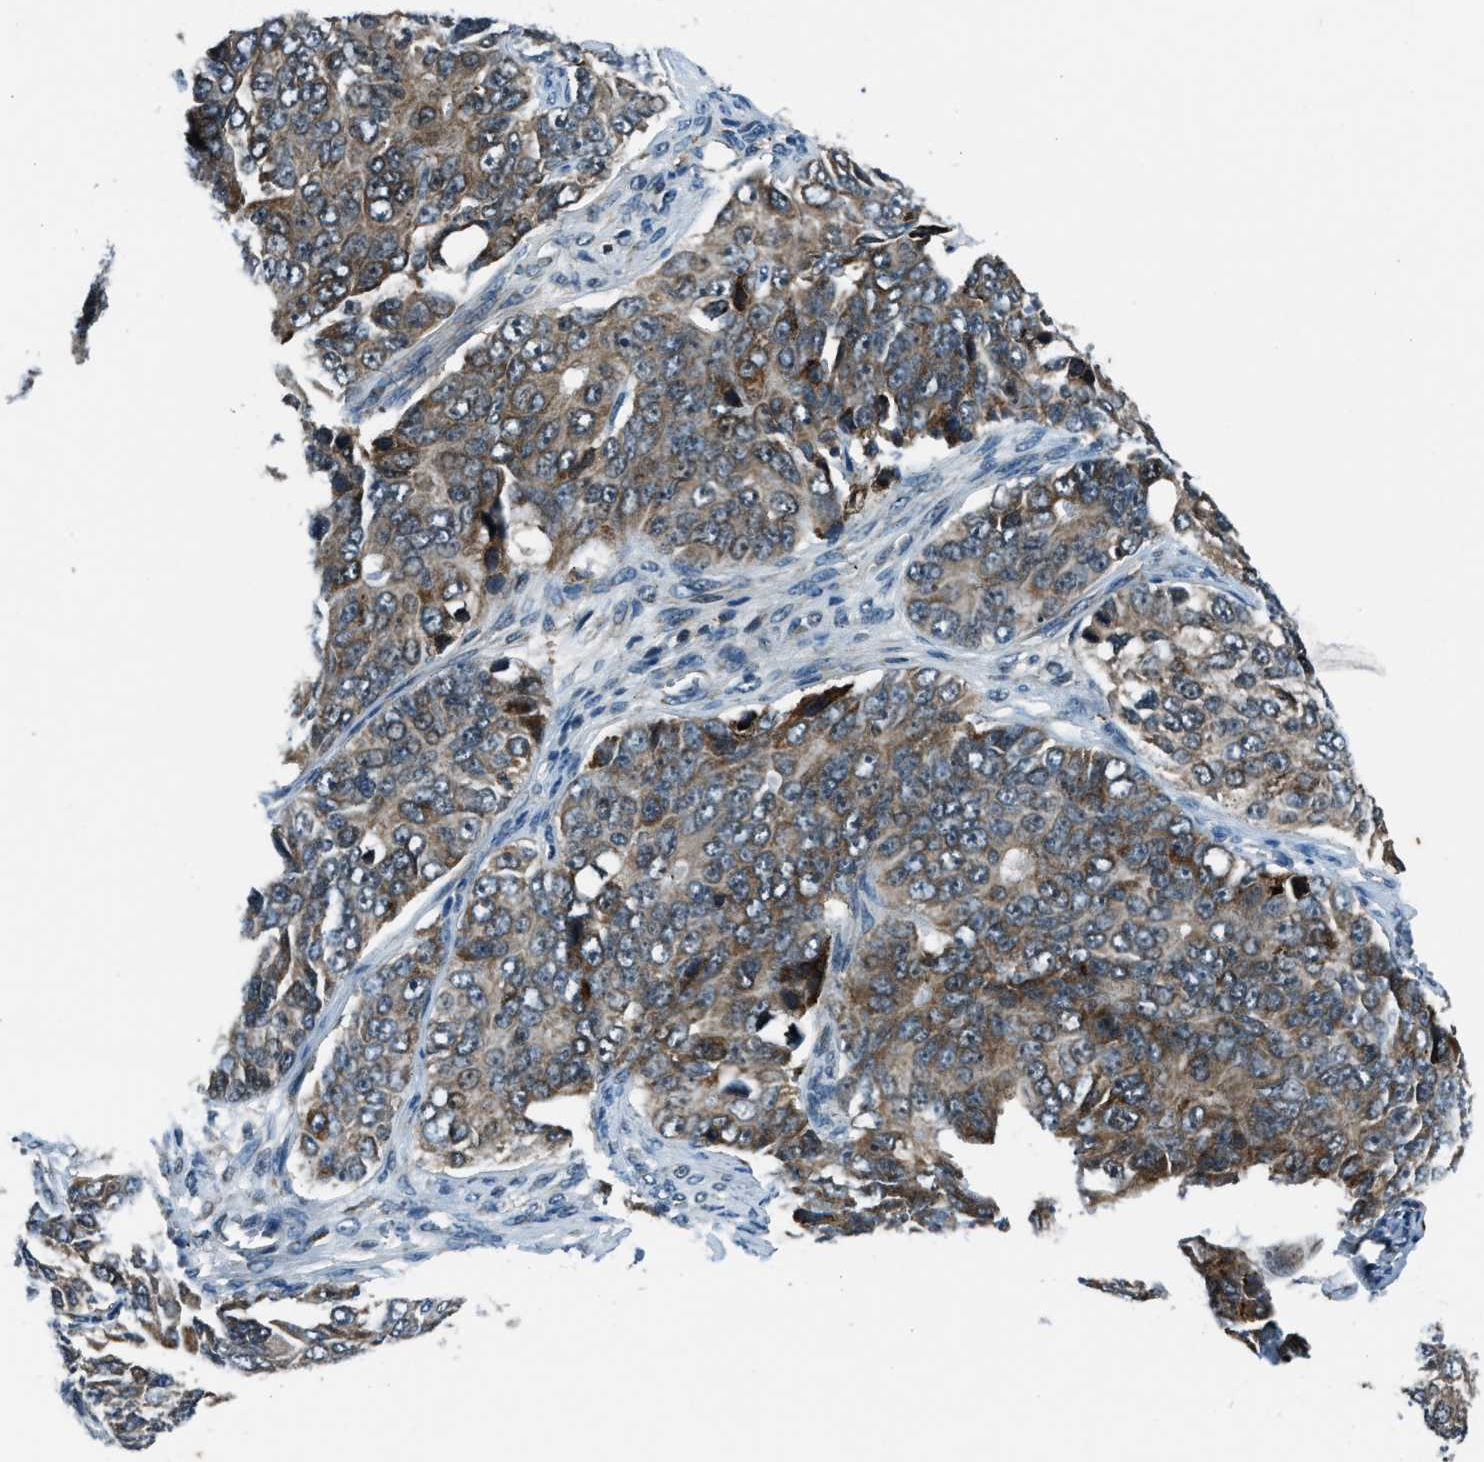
{"staining": {"intensity": "weak", "quantity": ">75%", "location": "cytoplasmic/membranous"}, "tissue": "ovarian cancer", "cell_type": "Tumor cells", "image_type": "cancer", "snomed": [{"axis": "morphology", "description": "Carcinoma, endometroid"}, {"axis": "topography", "description": "Ovary"}], "caption": "A high-resolution micrograph shows immunohistochemistry (IHC) staining of ovarian endometroid carcinoma, which exhibits weak cytoplasmic/membranous expression in approximately >75% of tumor cells.", "gene": "ACTL9", "patient": {"sex": "female", "age": 51}}